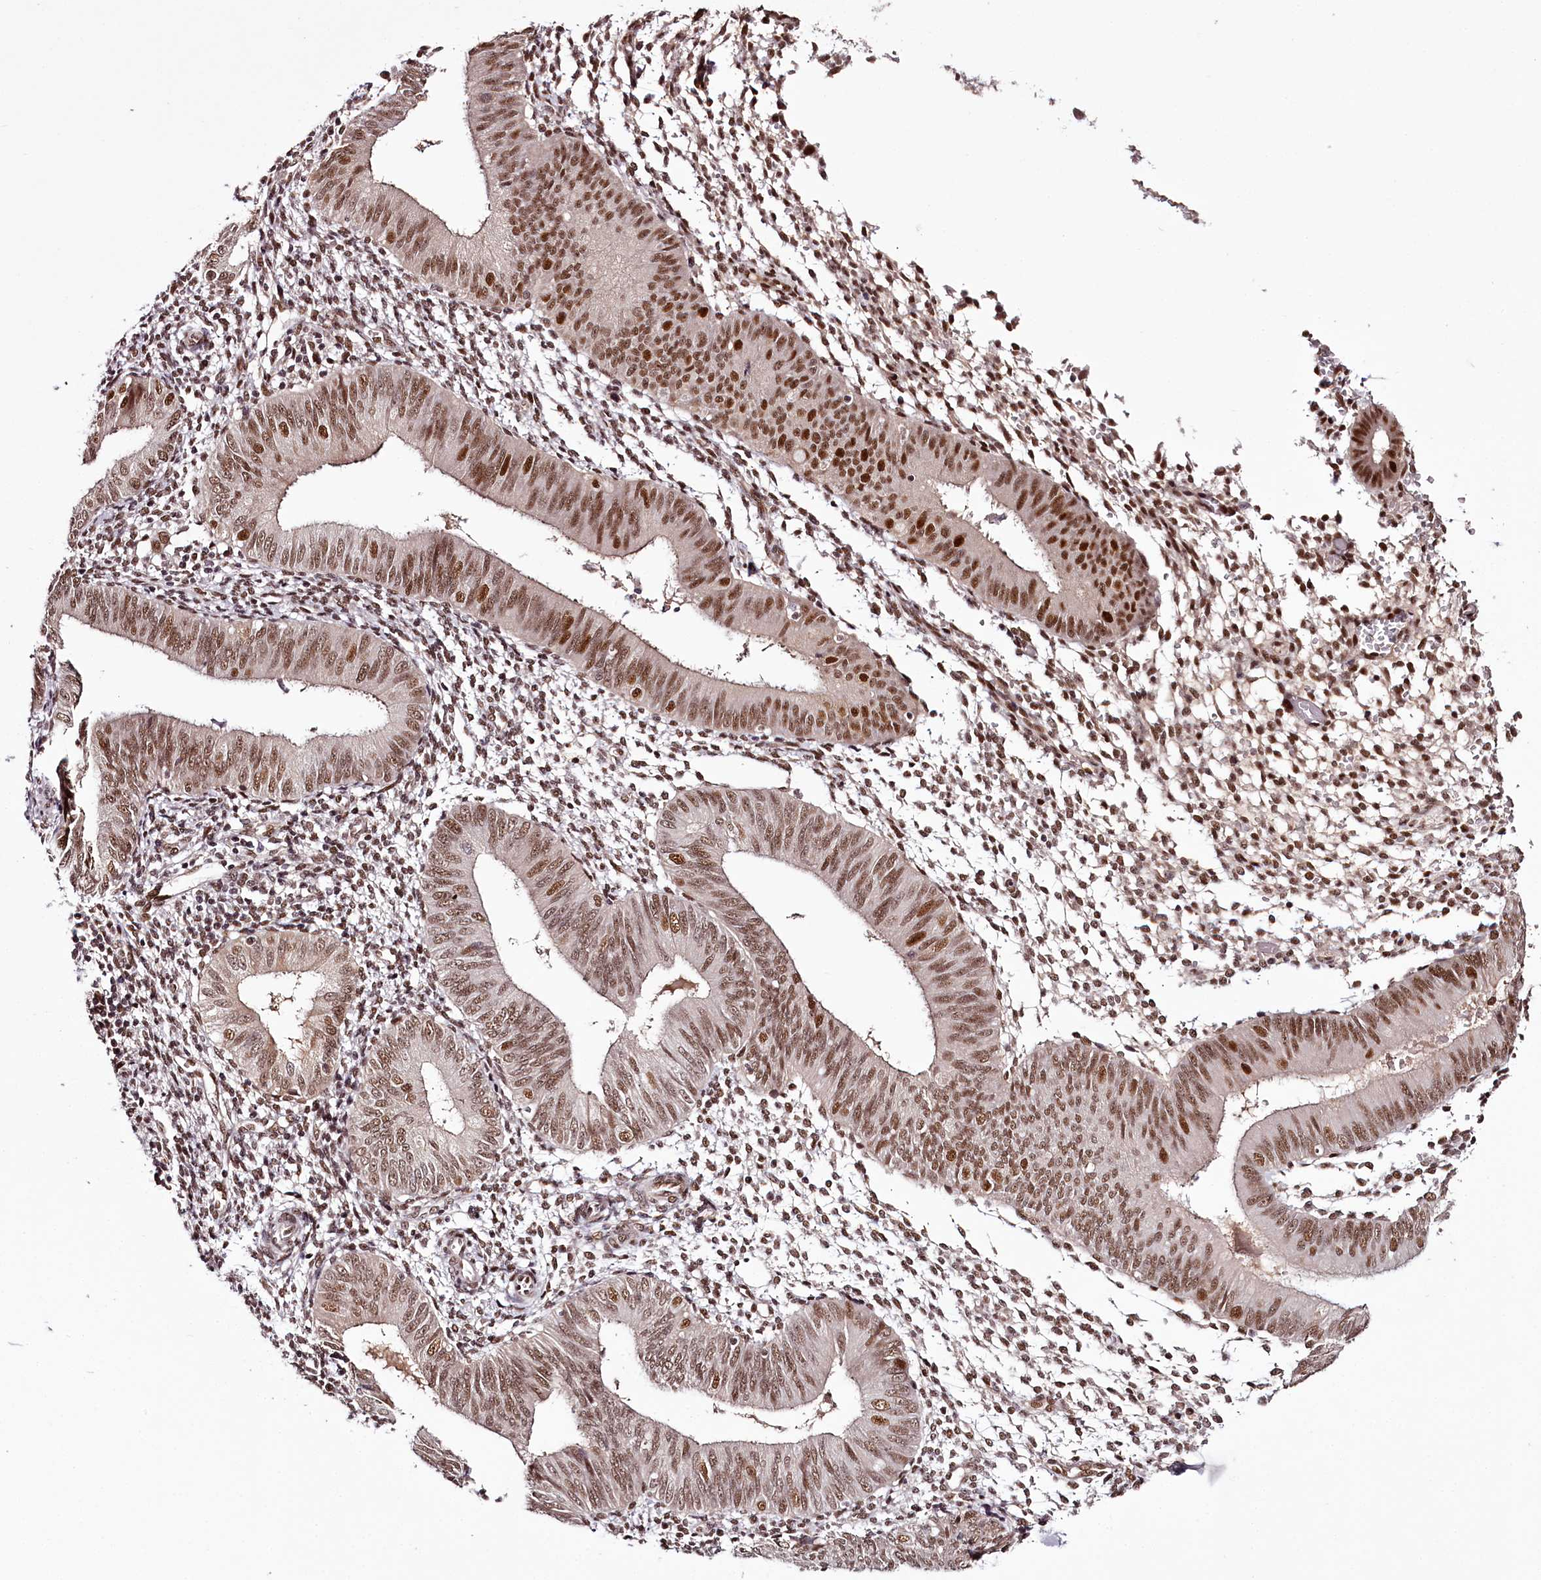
{"staining": {"intensity": "moderate", "quantity": "25%-75%", "location": "nuclear"}, "tissue": "endometrium", "cell_type": "Cells in endometrial stroma", "image_type": "normal", "snomed": [{"axis": "morphology", "description": "Normal tissue, NOS"}, {"axis": "topography", "description": "Uterus"}, {"axis": "topography", "description": "Endometrium"}], "caption": "Human endometrium stained with a brown dye reveals moderate nuclear positive staining in about 25%-75% of cells in endometrial stroma.", "gene": "TTC33", "patient": {"sex": "female", "age": 48}}